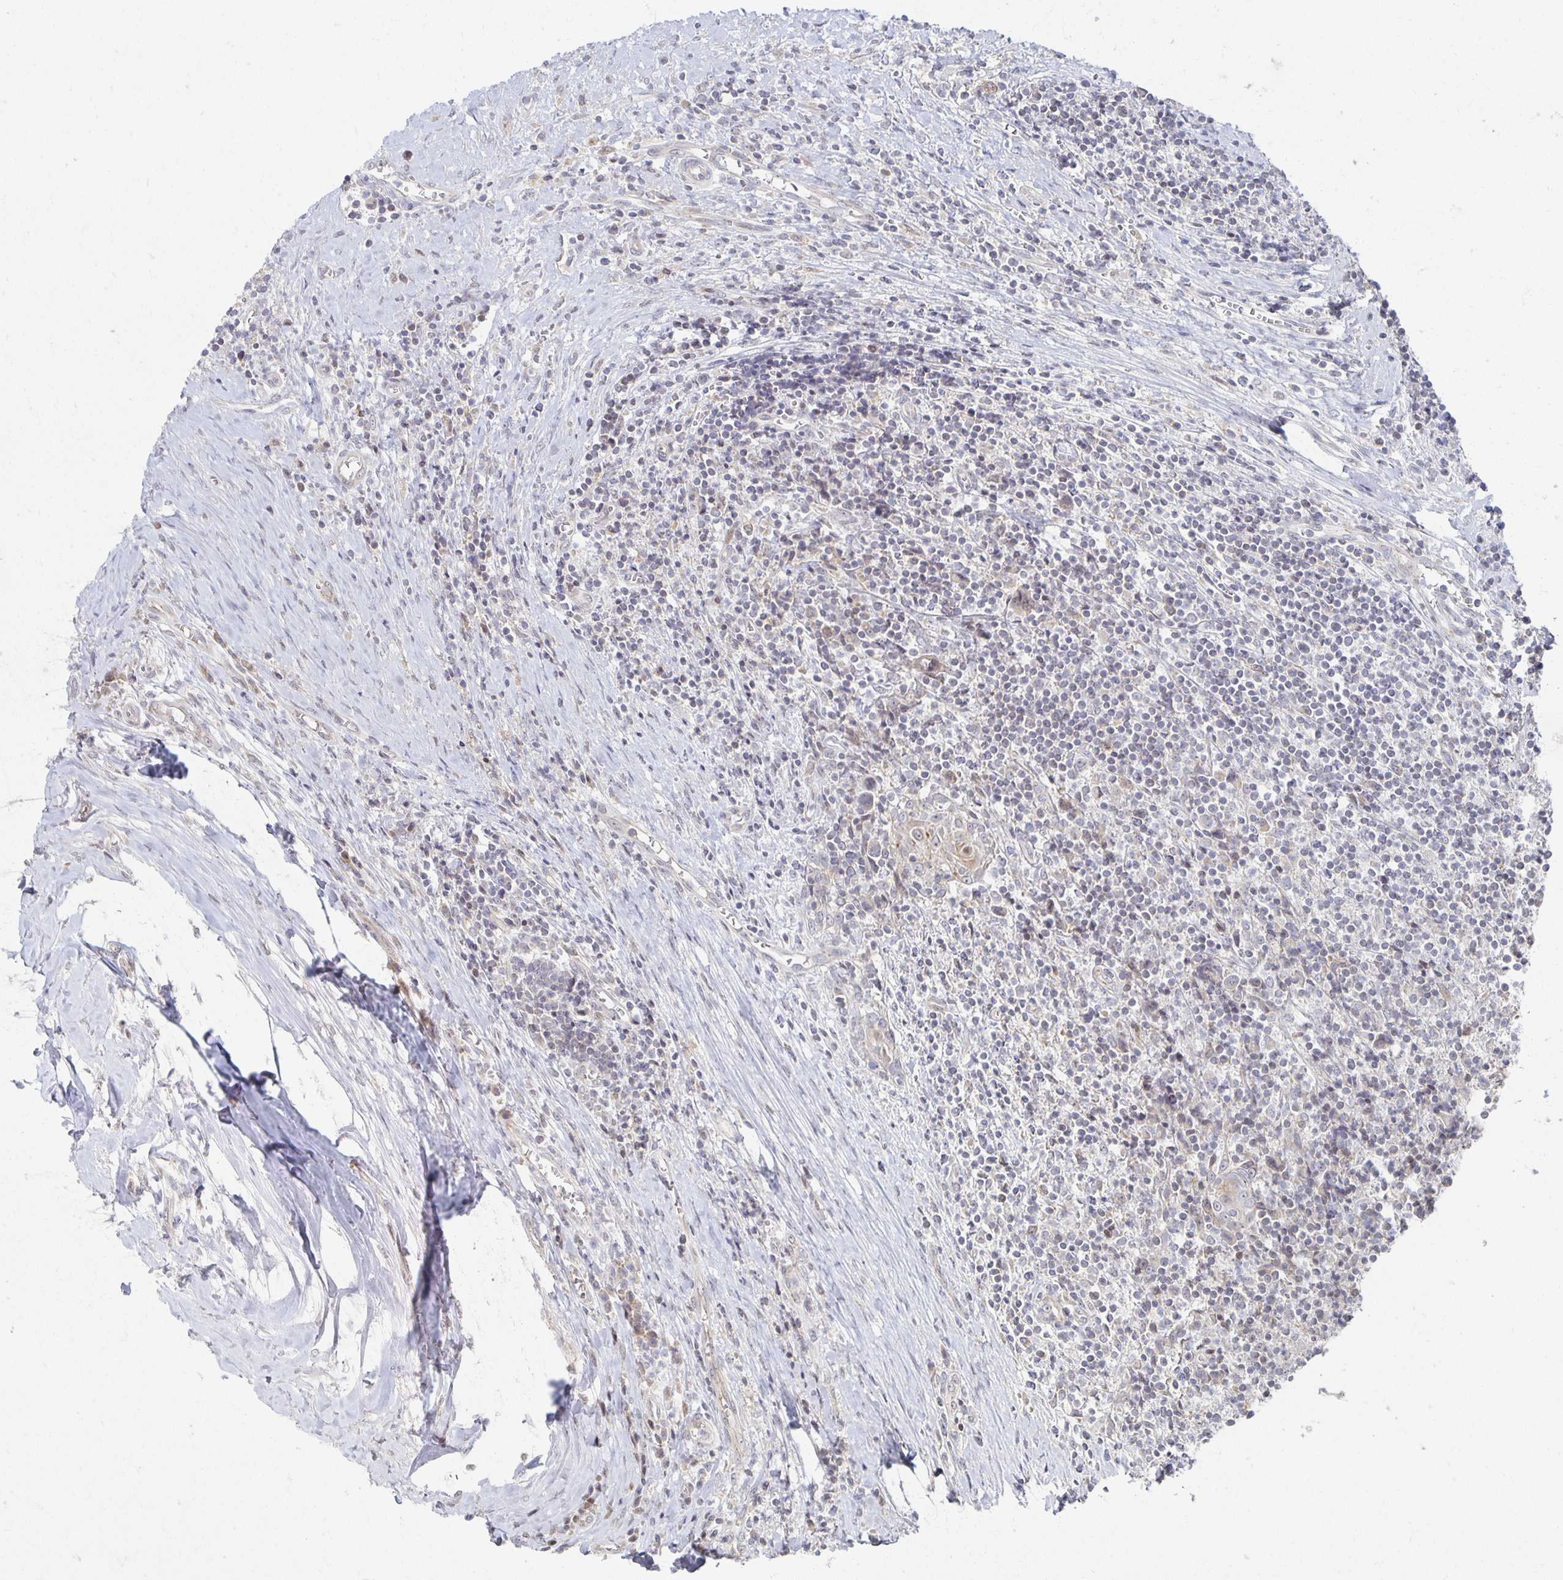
{"staining": {"intensity": "negative", "quantity": "none", "location": "none"}, "tissue": "lymphoma", "cell_type": "Tumor cells", "image_type": "cancer", "snomed": [{"axis": "morphology", "description": "Hodgkin's disease, NOS"}, {"axis": "topography", "description": "Thymus, NOS"}], "caption": "Immunohistochemical staining of human lymphoma displays no significant expression in tumor cells.", "gene": "HCFC1R1", "patient": {"sex": "female", "age": 17}}